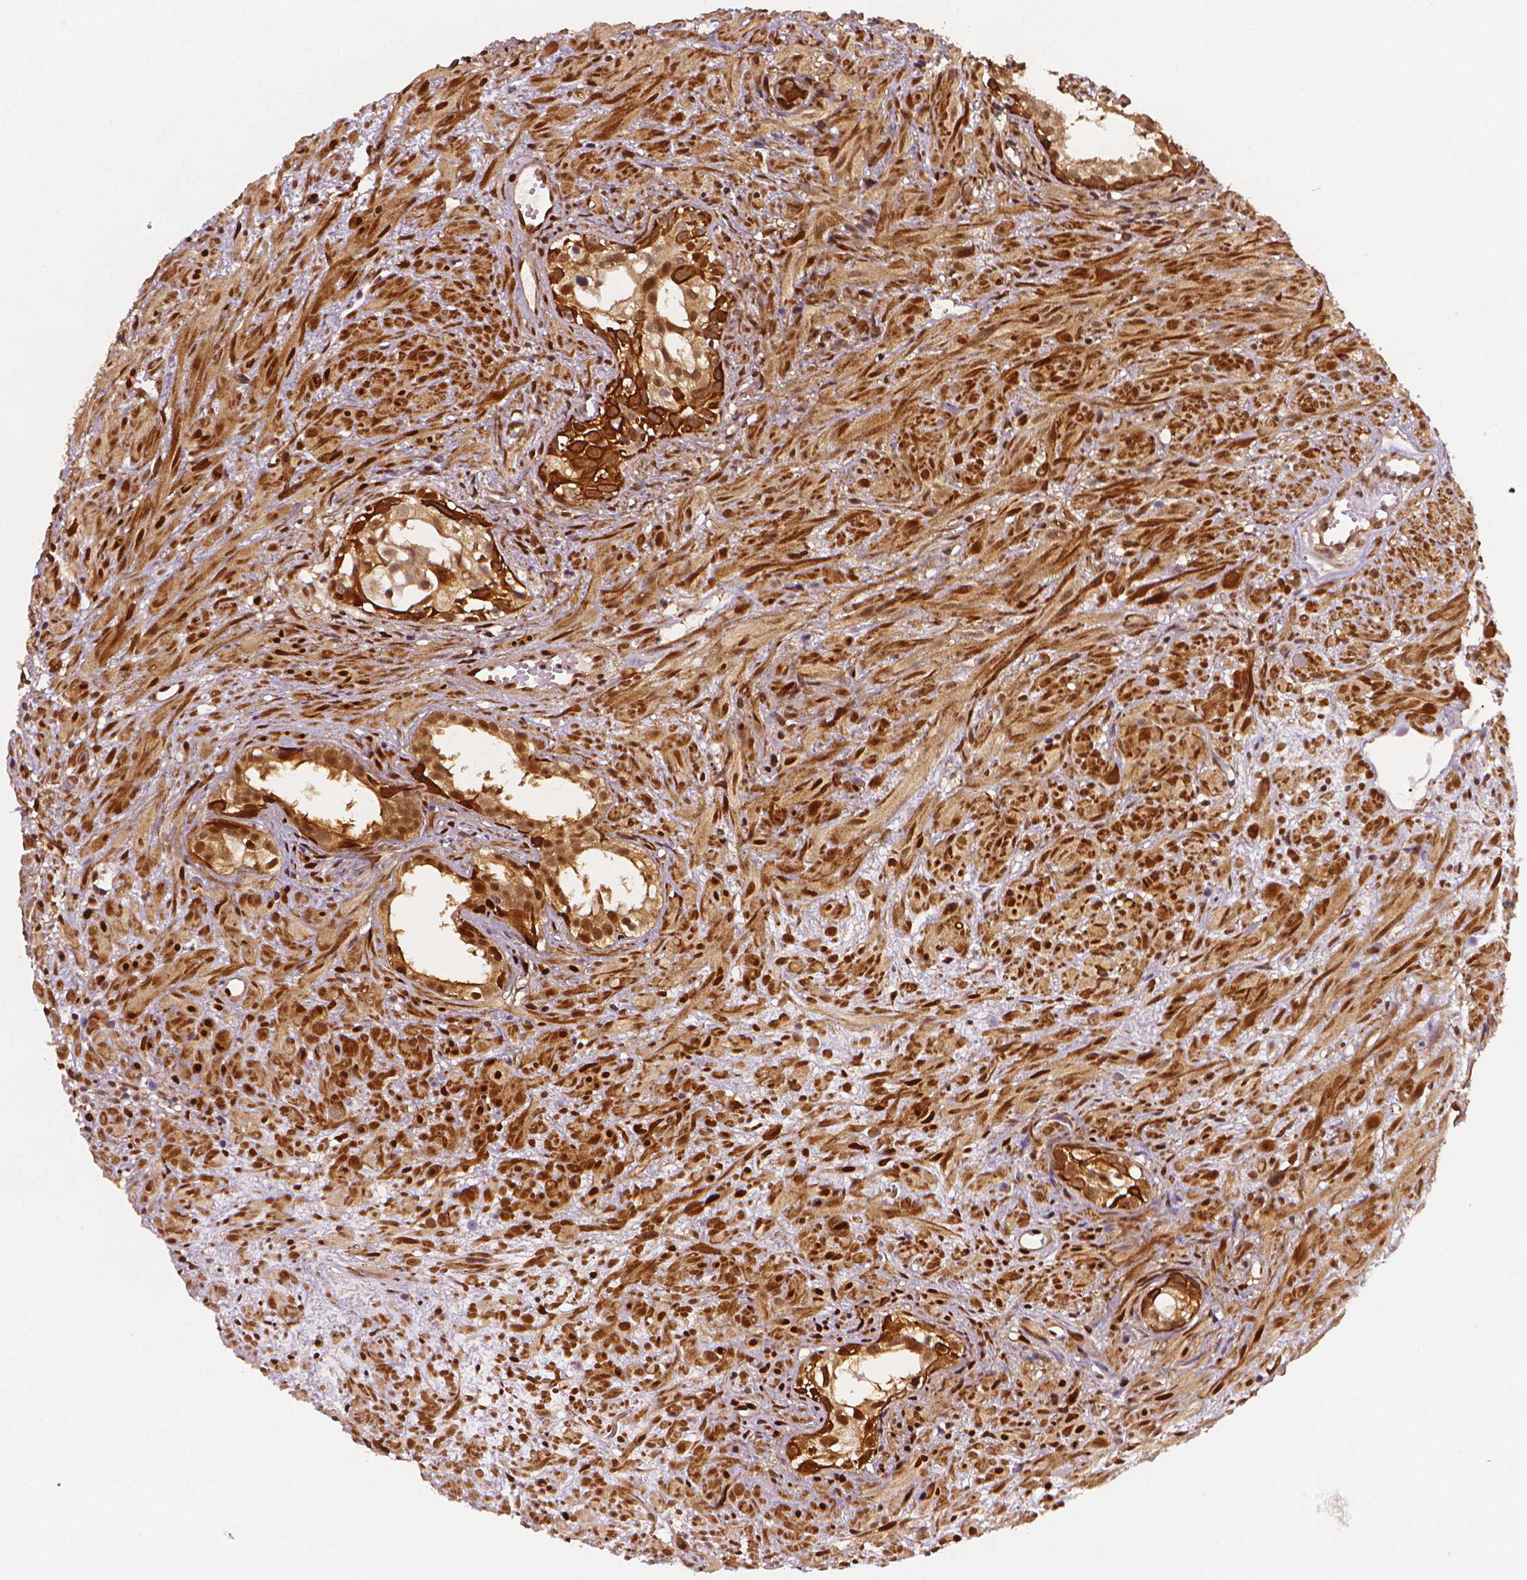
{"staining": {"intensity": "strong", "quantity": ">75%", "location": "nuclear"}, "tissue": "prostate cancer", "cell_type": "Tumor cells", "image_type": "cancer", "snomed": [{"axis": "morphology", "description": "Adenocarcinoma, High grade"}, {"axis": "topography", "description": "Prostate"}], "caption": "High-grade adenocarcinoma (prostate) was stained to show a protein in brown. There is high levels of strong nuclear positivity in about >75% of tumor cells.", "gene": "STAT3", "patient": {"sex": "male", "age": 79}}